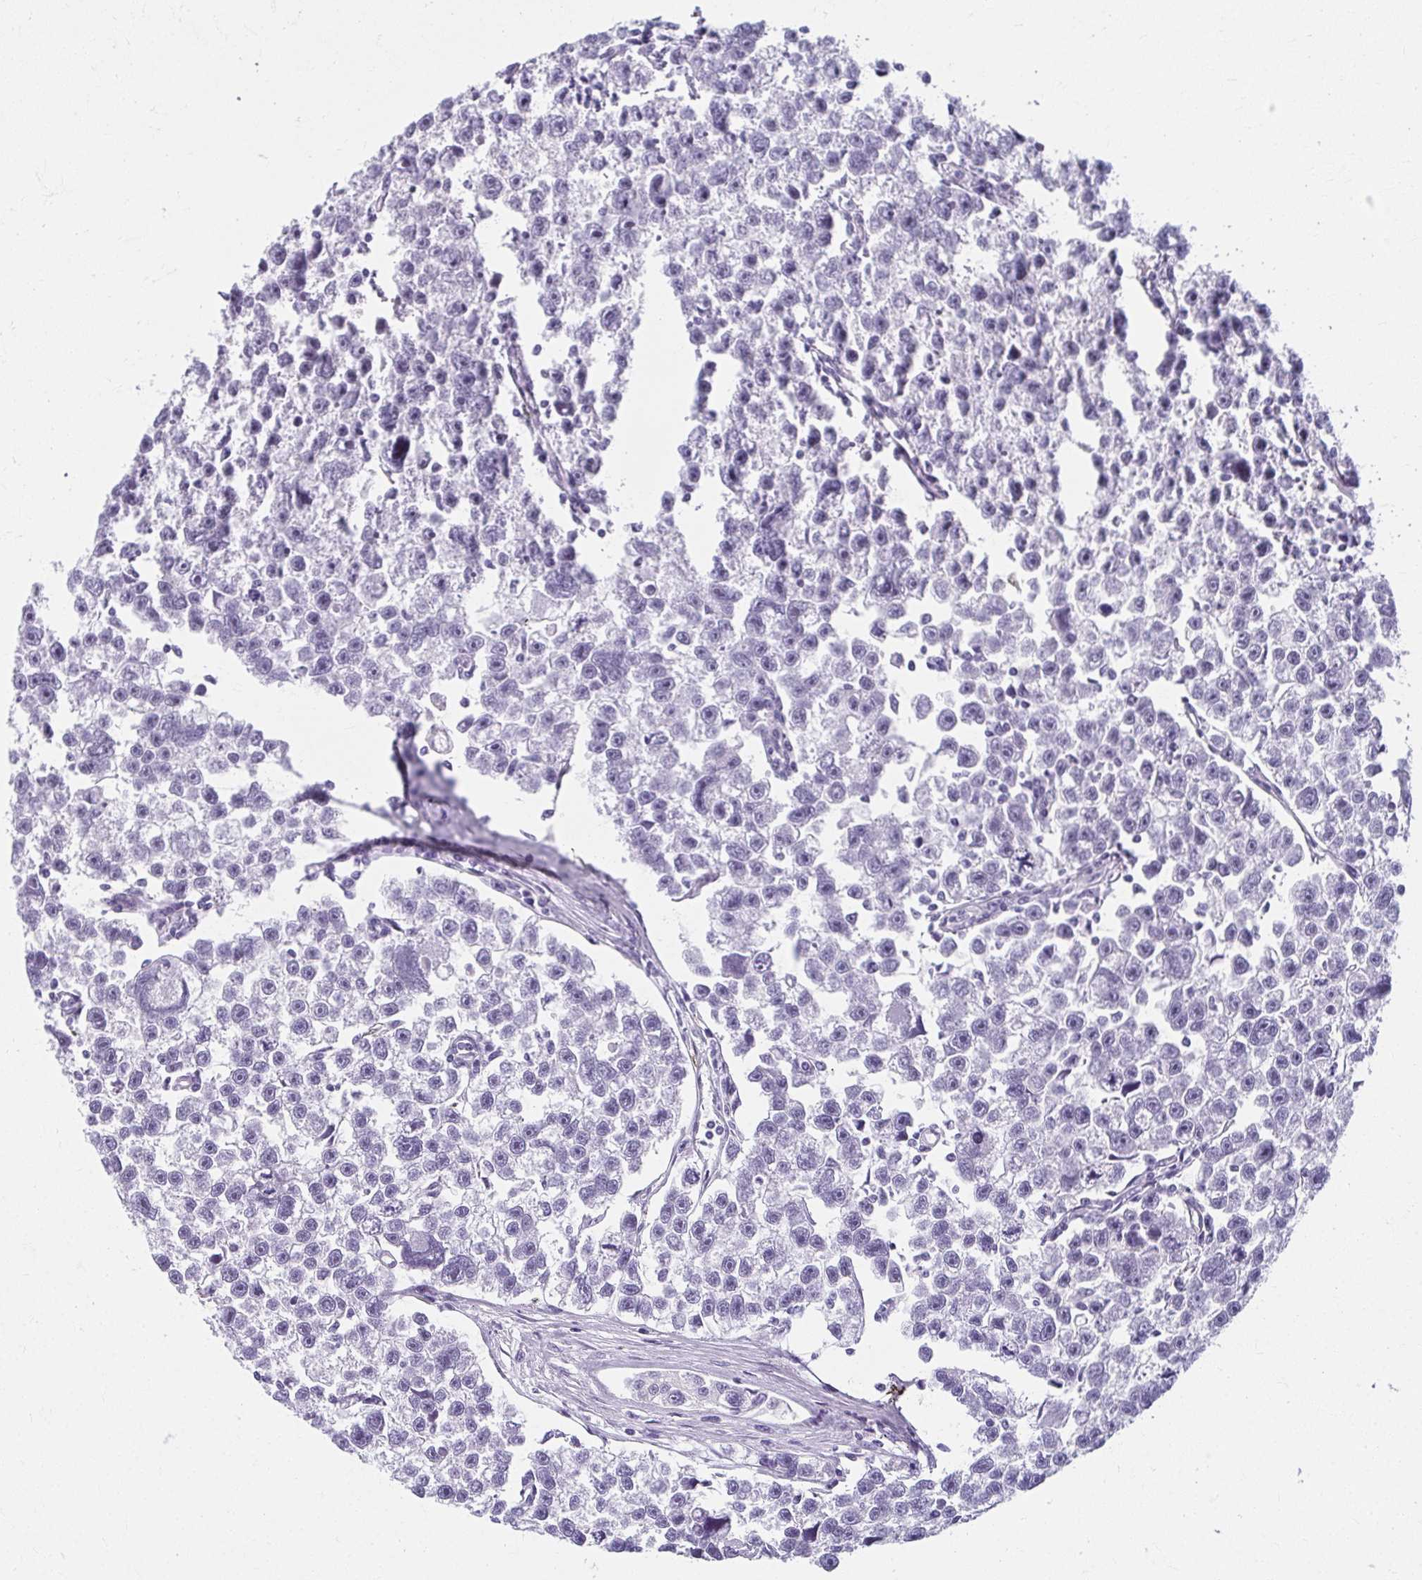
{"staining": {"intensity": "negative", "quantity": "none", "location": "none"}, "tissue": "testis cancer", "cell_type": "Tumor cells", "image_type": "cancer", "snomed": [{"axis": "morphology", "description": "Seminoma, NOS"}, {"axis": "topography", "description": "Testis"}], "caption": "This is an immunohistochemistry (IHC) photomicrograph of testis cancer (seminoma). There is no positivity in tumor cells.", "gene": "MOBP", "patient": {"sex": "male", "age": 26}}